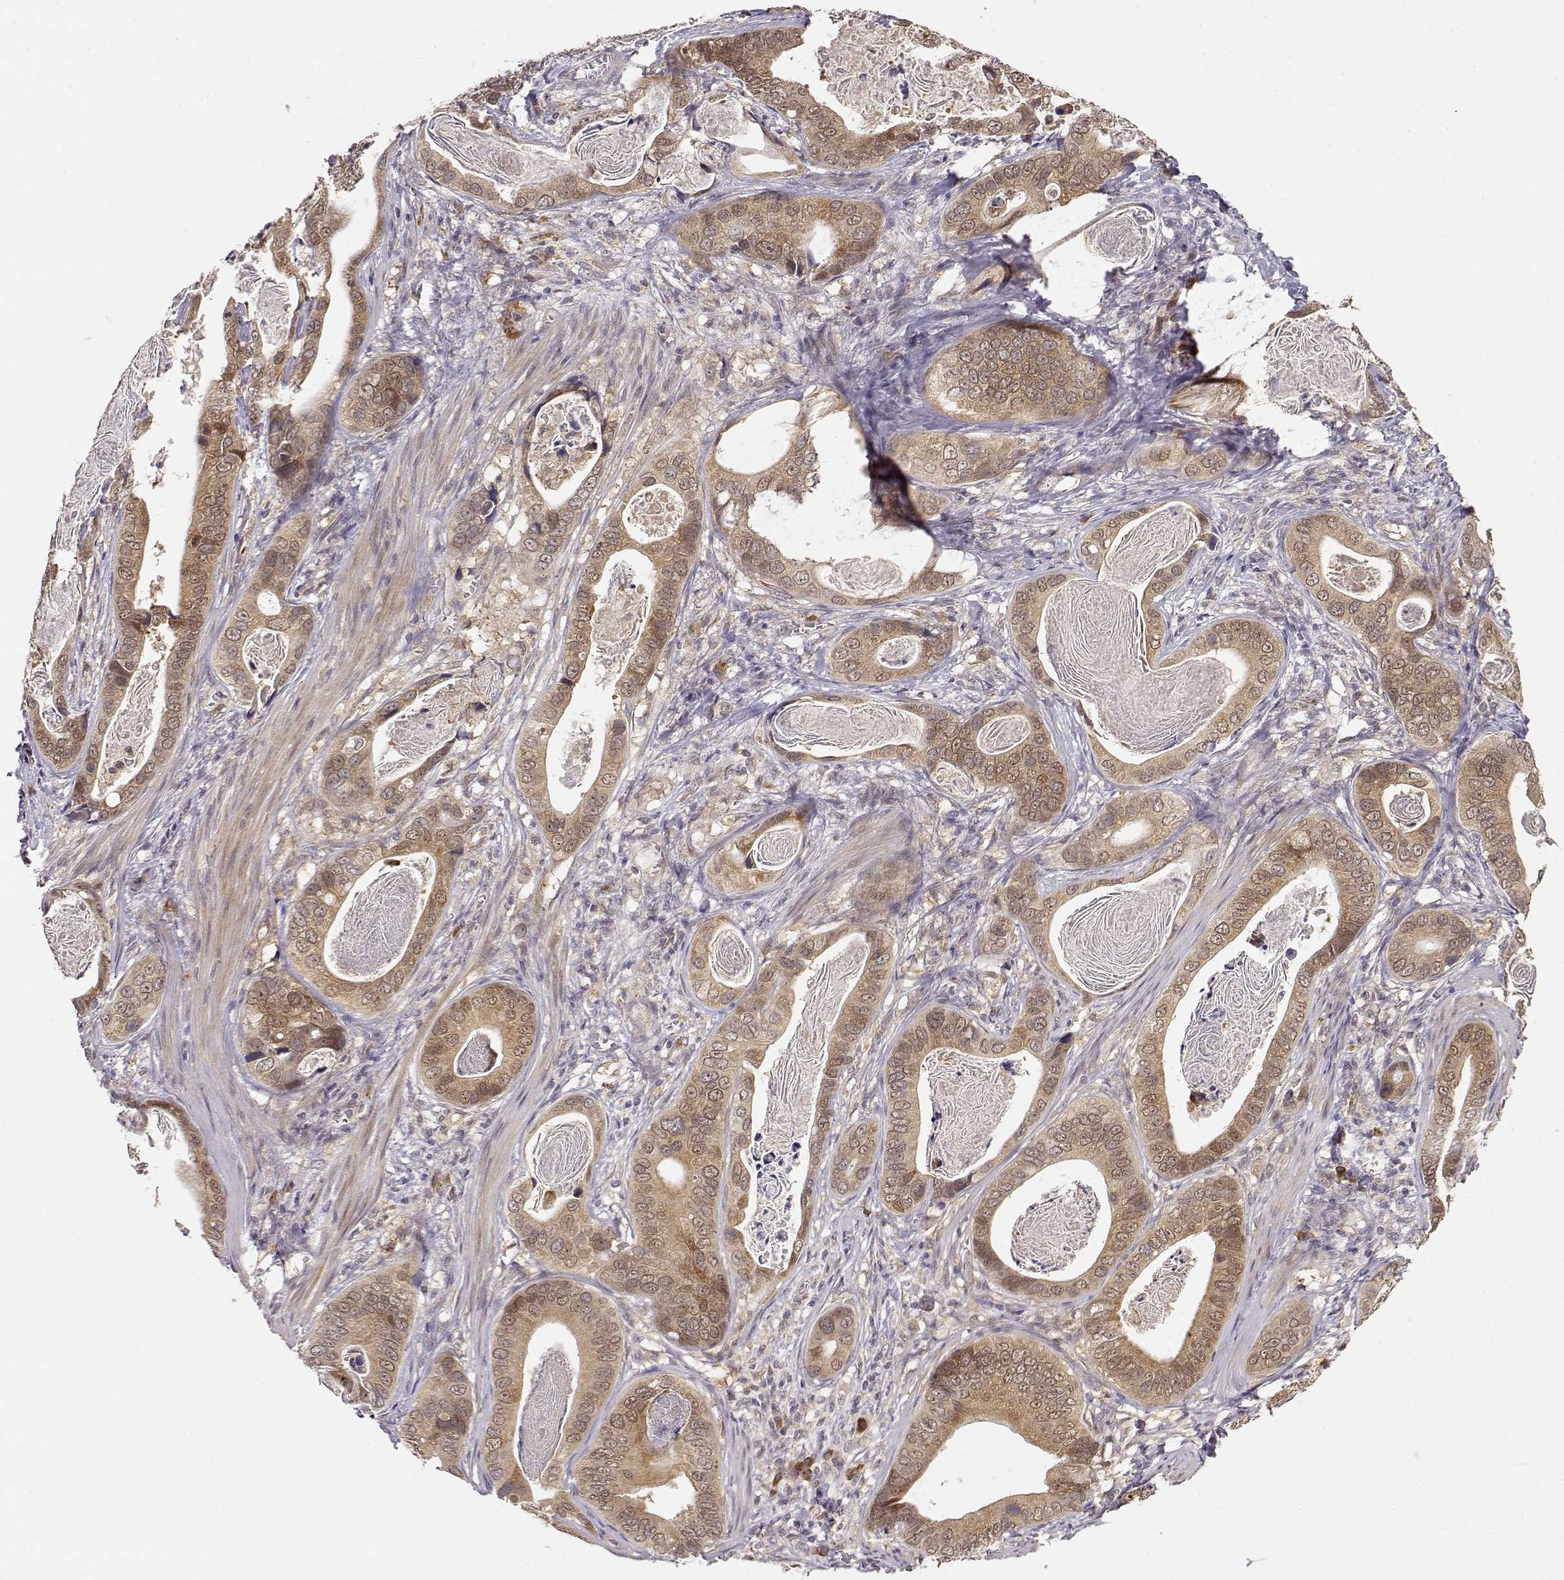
{"staining": {"intensity": "weak", "quantity": ">75%", "location": "cytoplasmic/membranous"}, "tissue": "stomach cancer", "cell_type": "Tumor cells", "image_type": "cancer", "snomed": [{"axis": "morphology", "description": "Adenocarcinoma, NOS"}, {"axis": "topography", "description": "Stomach"}], "caption": "Stomach adenocarcinoma was stained to show a protein in brown. There is low levels of weak cytoplasmic/membranous staining in about >75% of tumor cells.", "gene": "ERGIC2", "patient": {"sex": "male", "age": 84}}